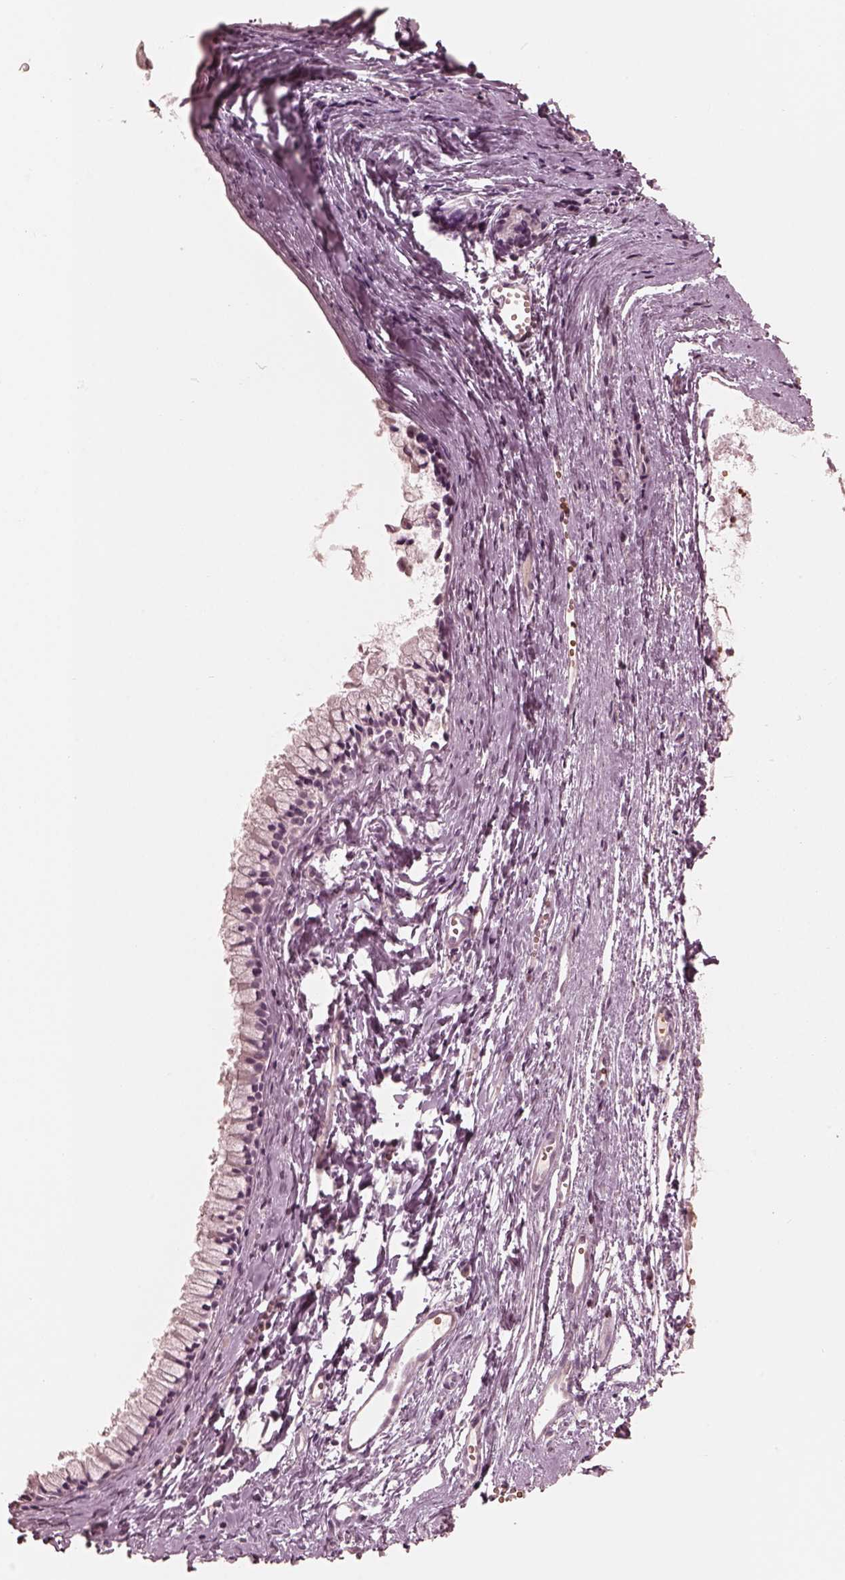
{"staining": {"intensity": "negative", "quantity": "none", "location": "none"}, "tissue": "nasopharynx", "cell_type": "Respiratory epithelial cells", "image_type": "normal", "snomed": [{"axis": "morphology", "description": "Normal tissue, NOS"}, {"axis": "topography", "description": "Nasopharynx"}], "caption": "Immunohistochemistry (IHC) micrograph of unremarkable nasopharynx stained for a protein (brown), which demonstrates no positivity in respiratory epithelial cells. (DAB (3,3'-diaminobenzidine) IHC with hematoxylin counter stain).", "gene": "ANKLE1", "patient": {"sex": "male", "age": 83}}